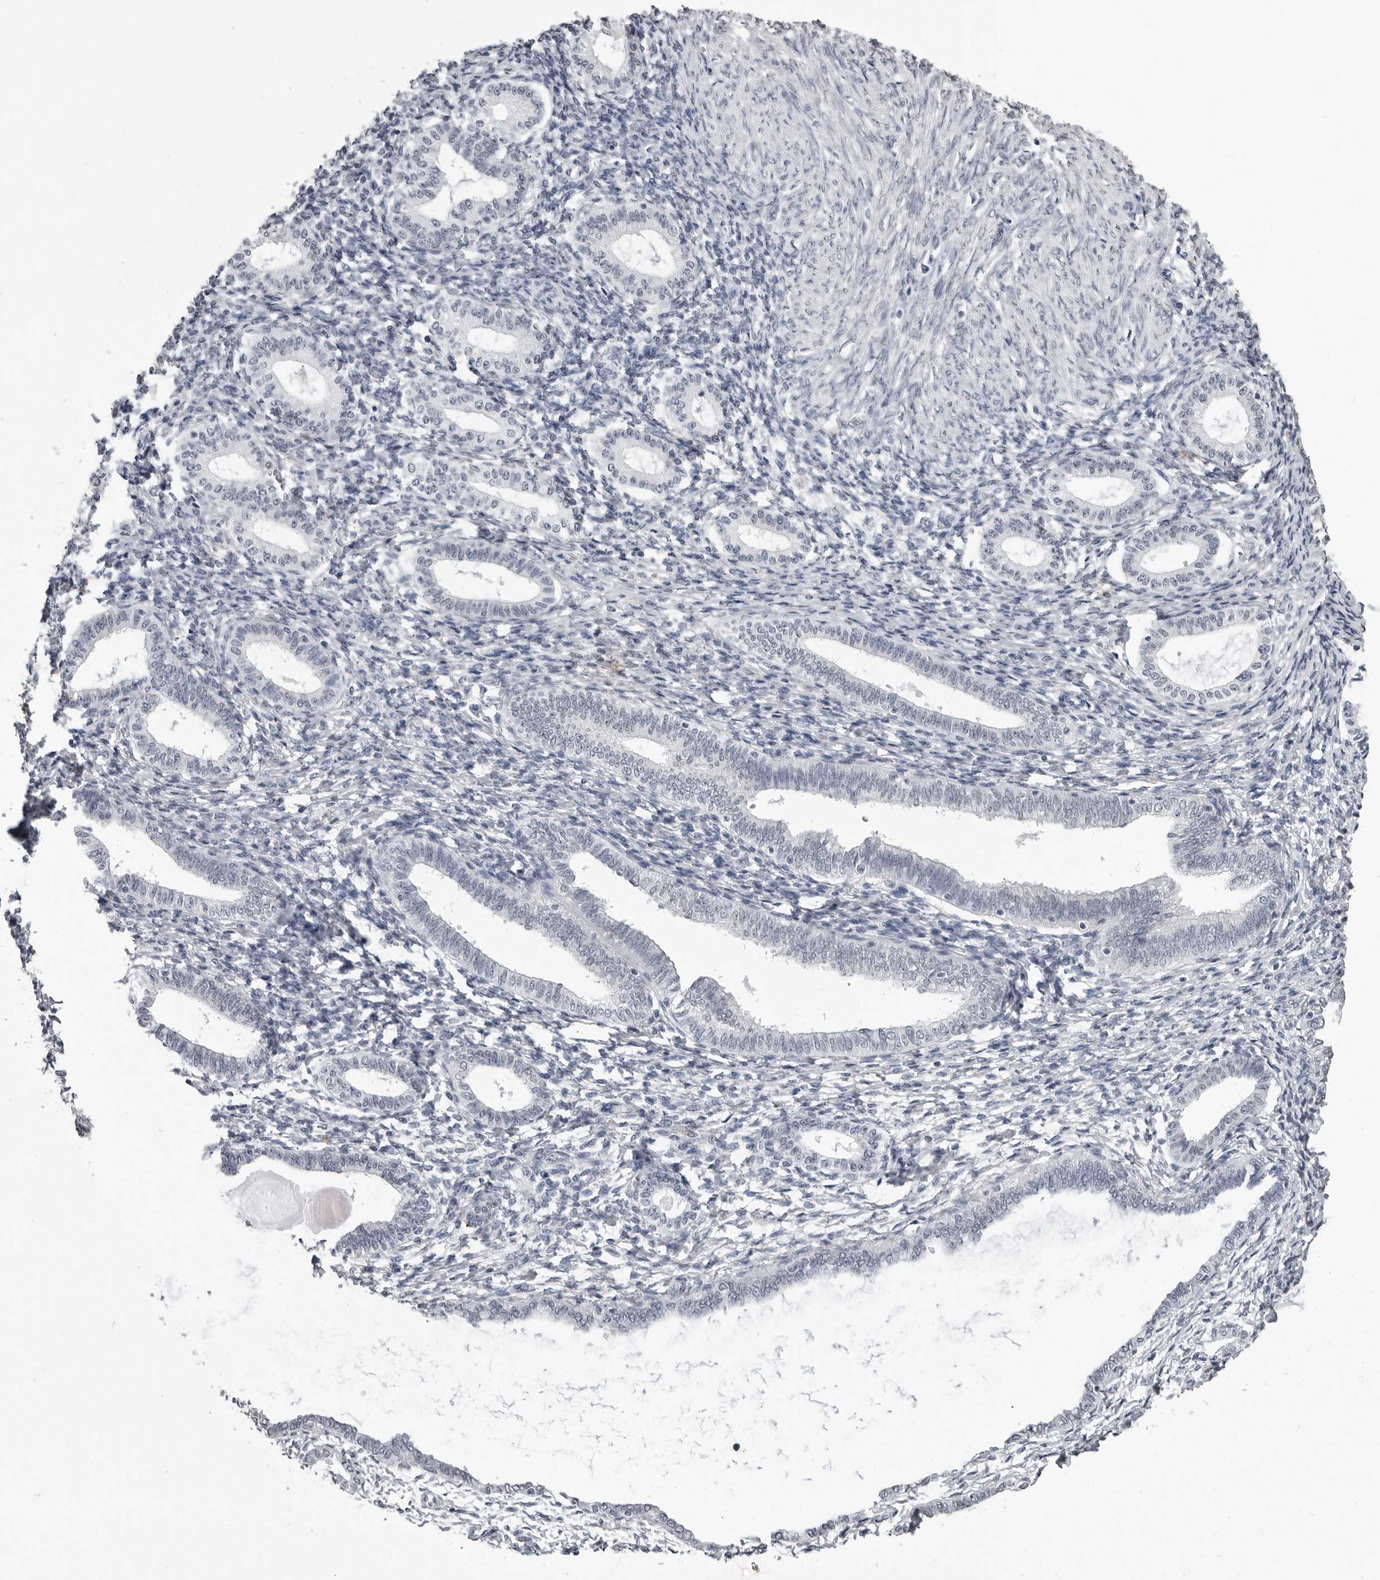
{"staining": {"intensity": "negative", "quantity": "none", "location": "none"}, "tissue": "endometrium", "cell_type": "Cells in endometrial stroma", "image_type": "normal", "snomed": [{"axis": "morphology", "description": "Normal tissue, NOS"}, {"axis": "topography", "description": "Endometrium"}], "caption": "IHC of unremarkable human endometrium demonstrates no positivity in cells in endometrial stroma.", "gene": "HEPACAM", "patient": {"sex": "female", "age": 77}}